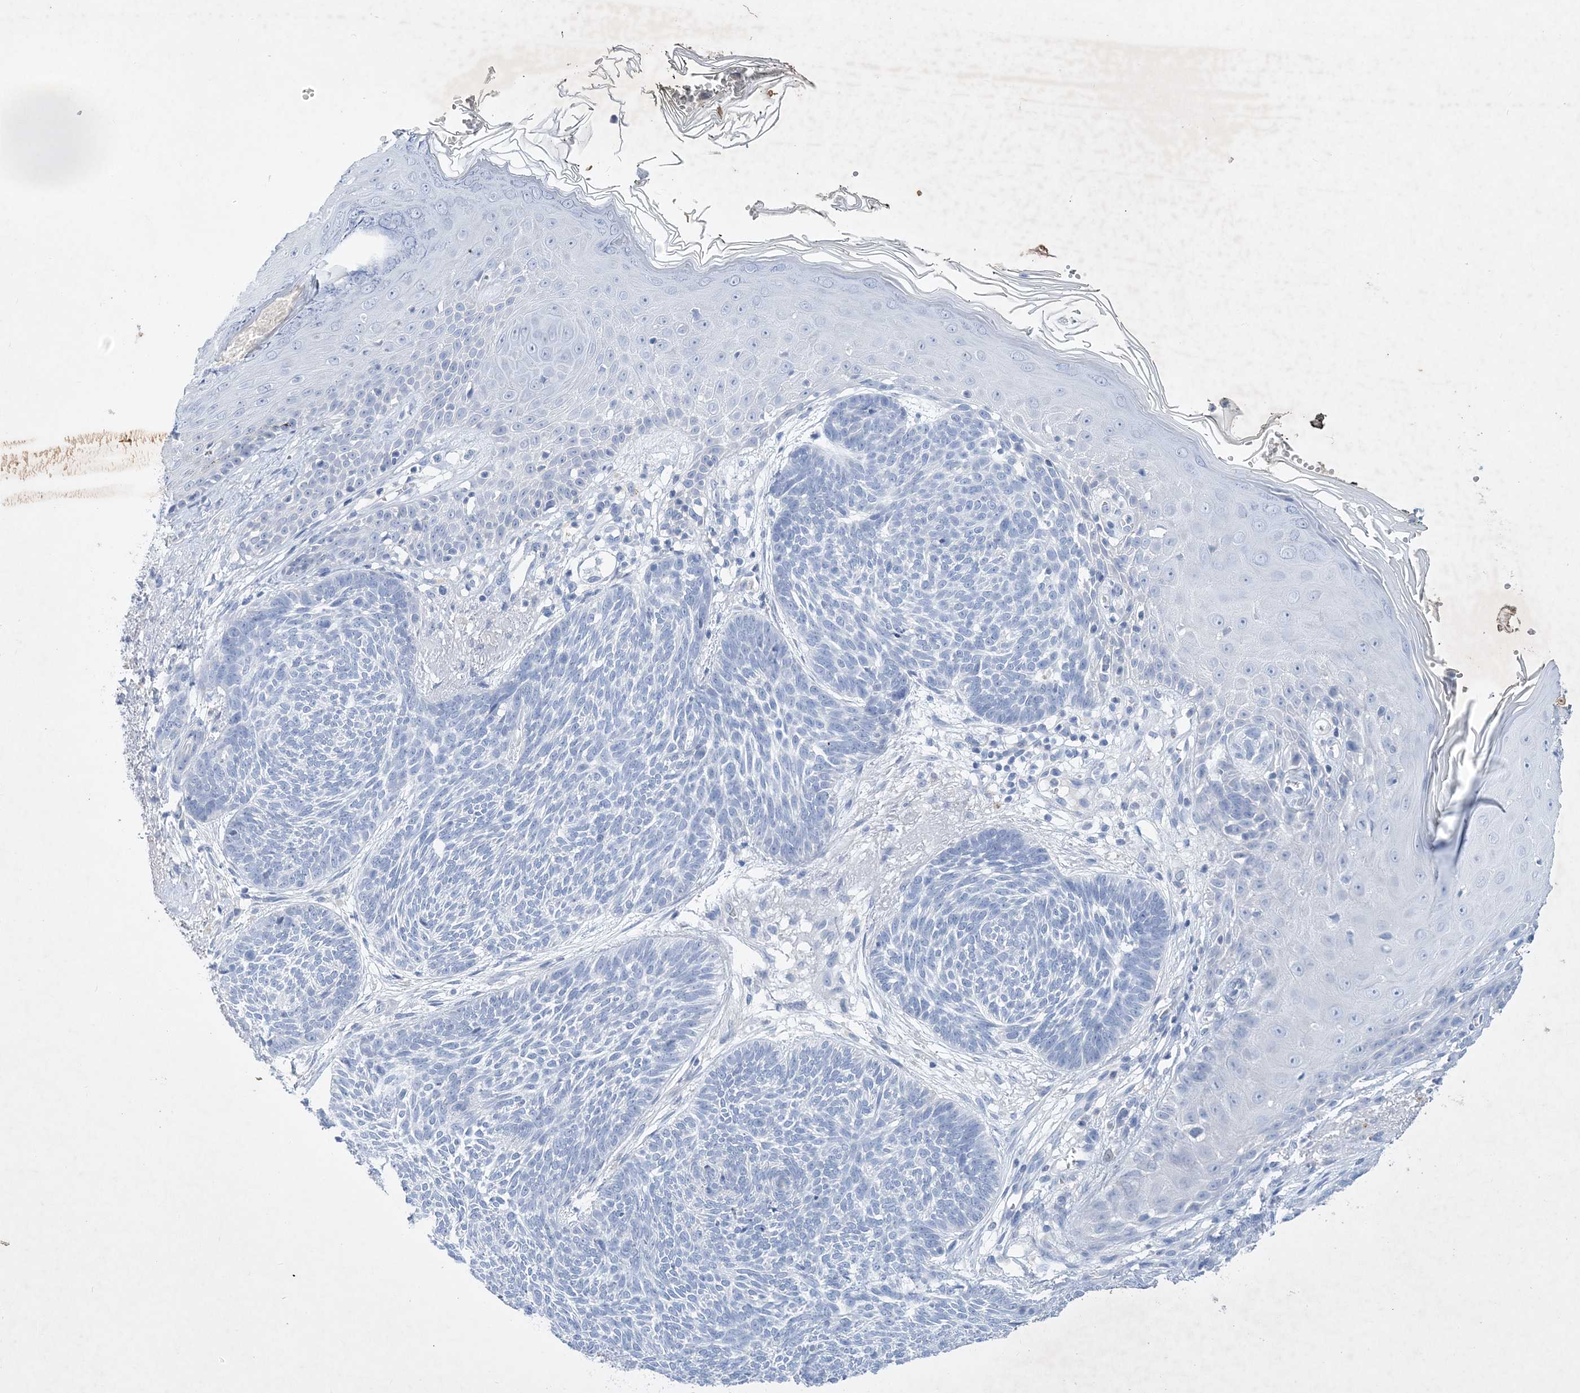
{"staining": {"intensity": "negative", "quantity": "none", "location": "none"}, "tissue": "skin cancer", "cell_type": "Tumor cells", "image_type": "cancer", "snomed": [{"axis": "morphology", "description": "Normal tissue, NOS"}, {"axis": "morphology", "description": "Basal cell carcinoma"}, {"axis": "topography", "description": "Skin"}], "caption": "The histopathology image reveals no significant expression in tumor cells of skin basal cell carcinoma. The staining was performed using DAB (3,3'-diaminobenzidine) to visualize the protein expression in brown, while the nuclei were stained in blue with hematoxylin (Magnification: 20x).", "gene": "COPS8", "patient": {"sex": "male", "age": 64}}